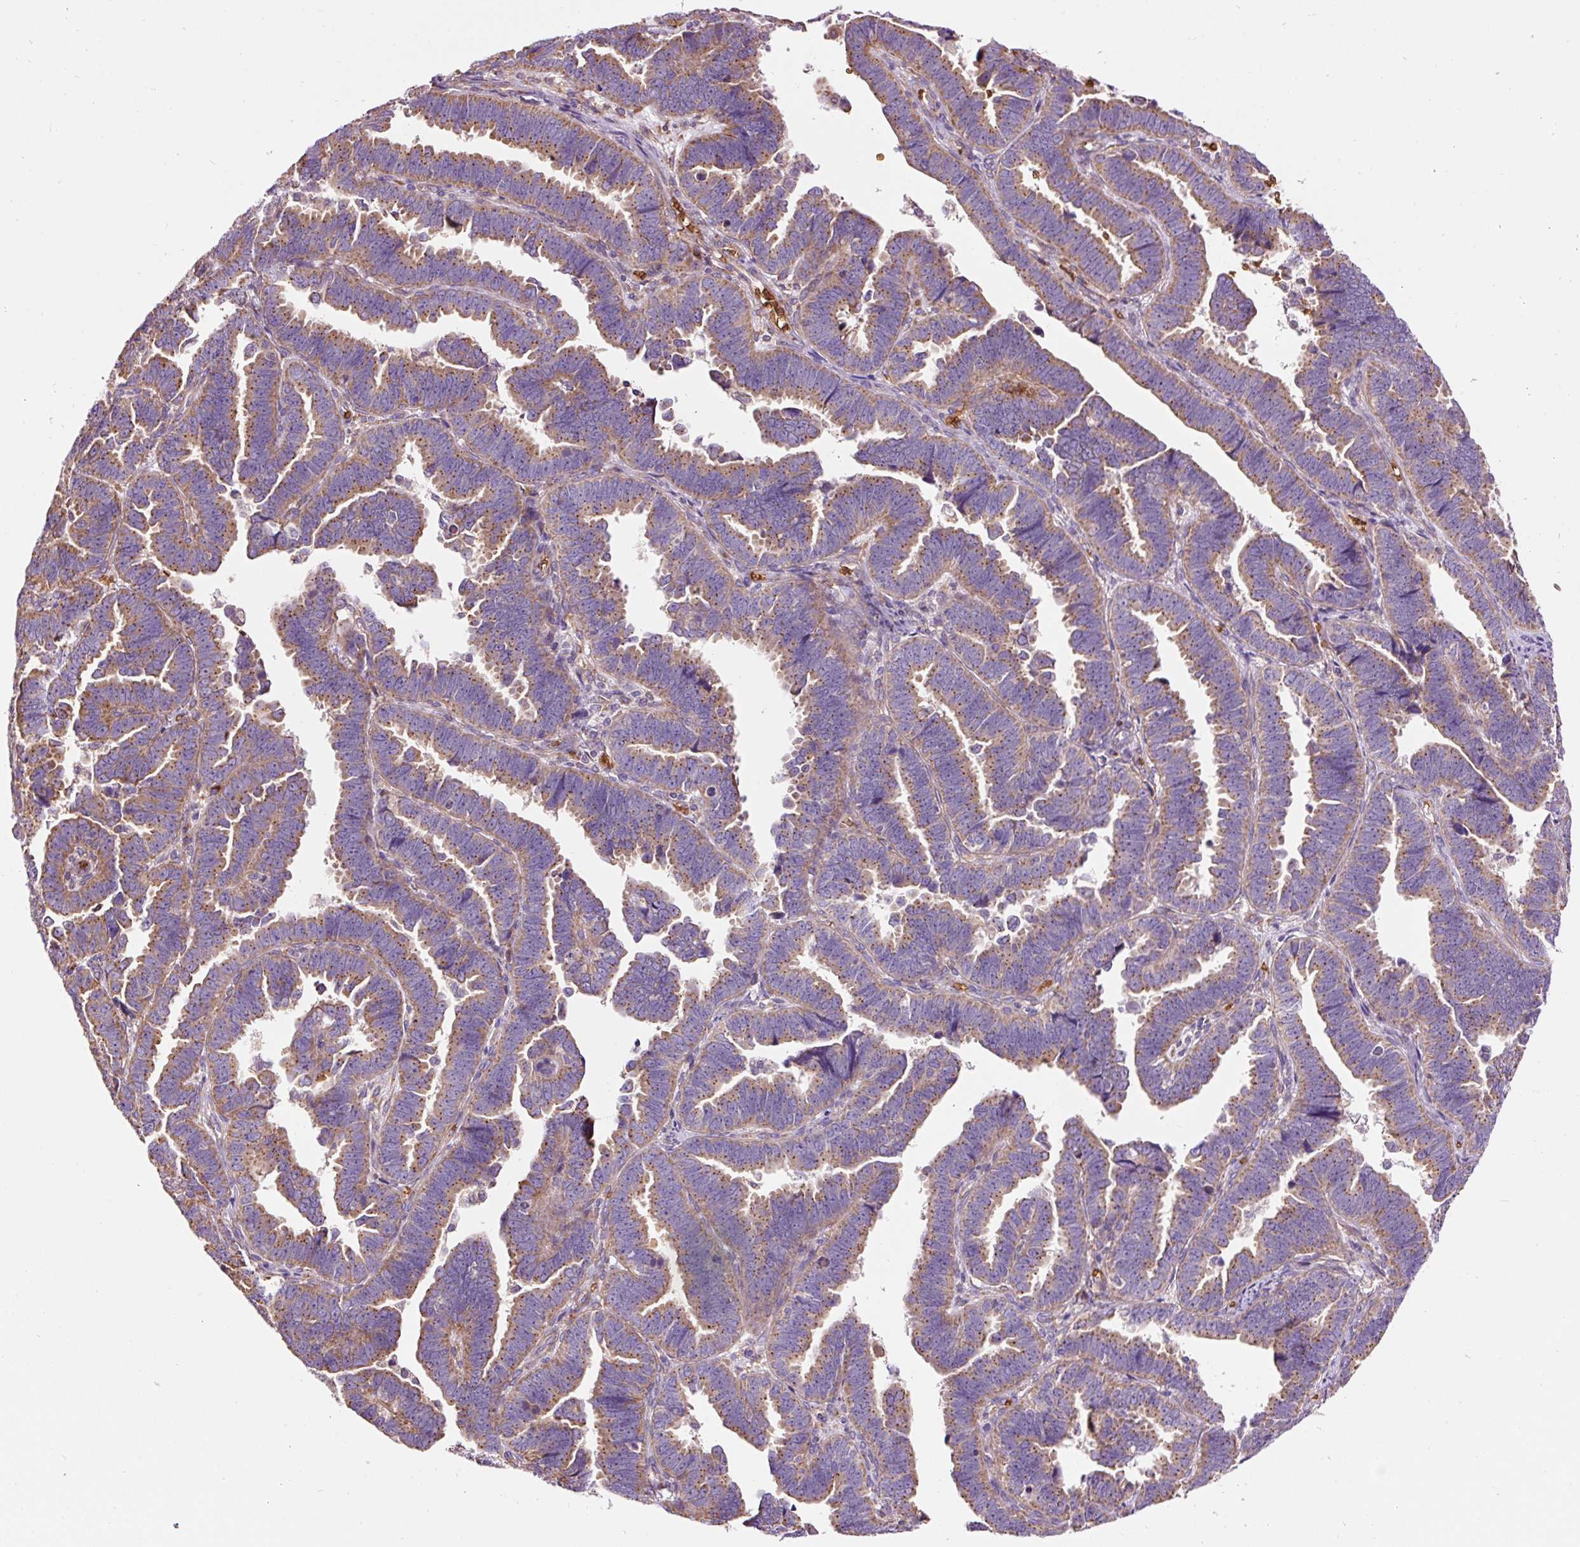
{"staining": {"intensity": "moderate", "quantity": ">75%", "location": "cytoplasmic/membranous"}, "tissue": "endometrial cancer", "cell_type": "Tumor cells", "image_type": "cancer", "snomed": [{"axis": "morphology", "description": "Adenocarcinoma, NOS"}, {"axis": "topography", "description": "Endometrium"}], "caption": "Endometrial adenocarcinoma stained with DAB immunohistochemistry (IHC) exhibits medium levels of moderate cytoplasmic/membranous staining in about >75% of tumor cells.", "gene": "PRRC2A", "patient": {"sex": "female", "age": 75}}